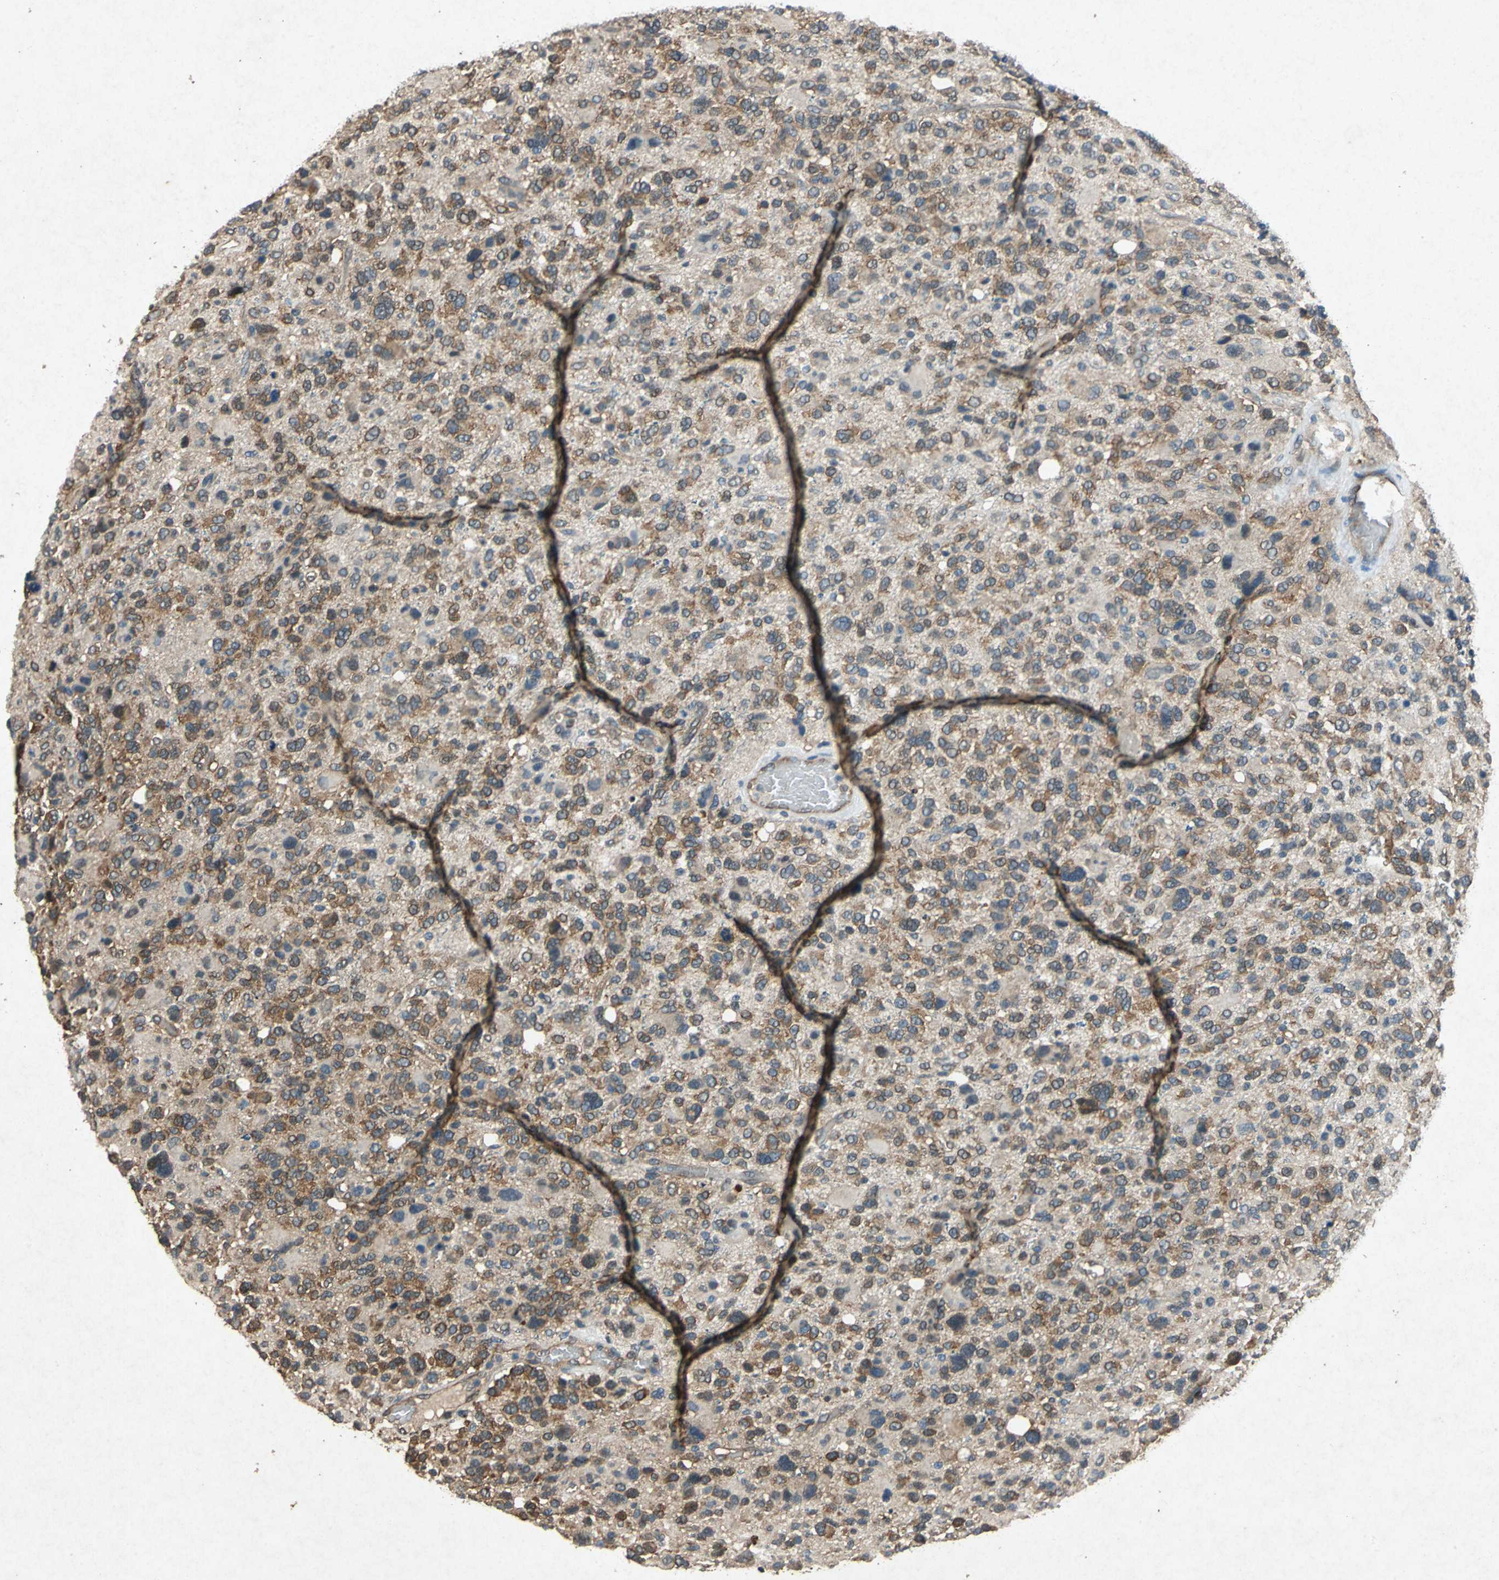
{"staining": {"intensity": "moderate", "quantity": ">75%", "location": "cytoplasmic/membranous"}, "tissue": "glioma", "cell_type": "Tumor cells", "image_type": "cancer", "snomed": [{"axis": "morphology", "description": "Glioma, malignant, High grade"}, {"axis": "topography", "description": "Brain"}], "caption": "Immunohistochemistry photomicrograph of human glioma stained for a protein (brown), which reveals medium levels of moderate cytoplasmic/membranous positivity in about >75% of tumor cells.", "gene": "HSP90AB1", "patient": {"sex": "male", "age": 48}}